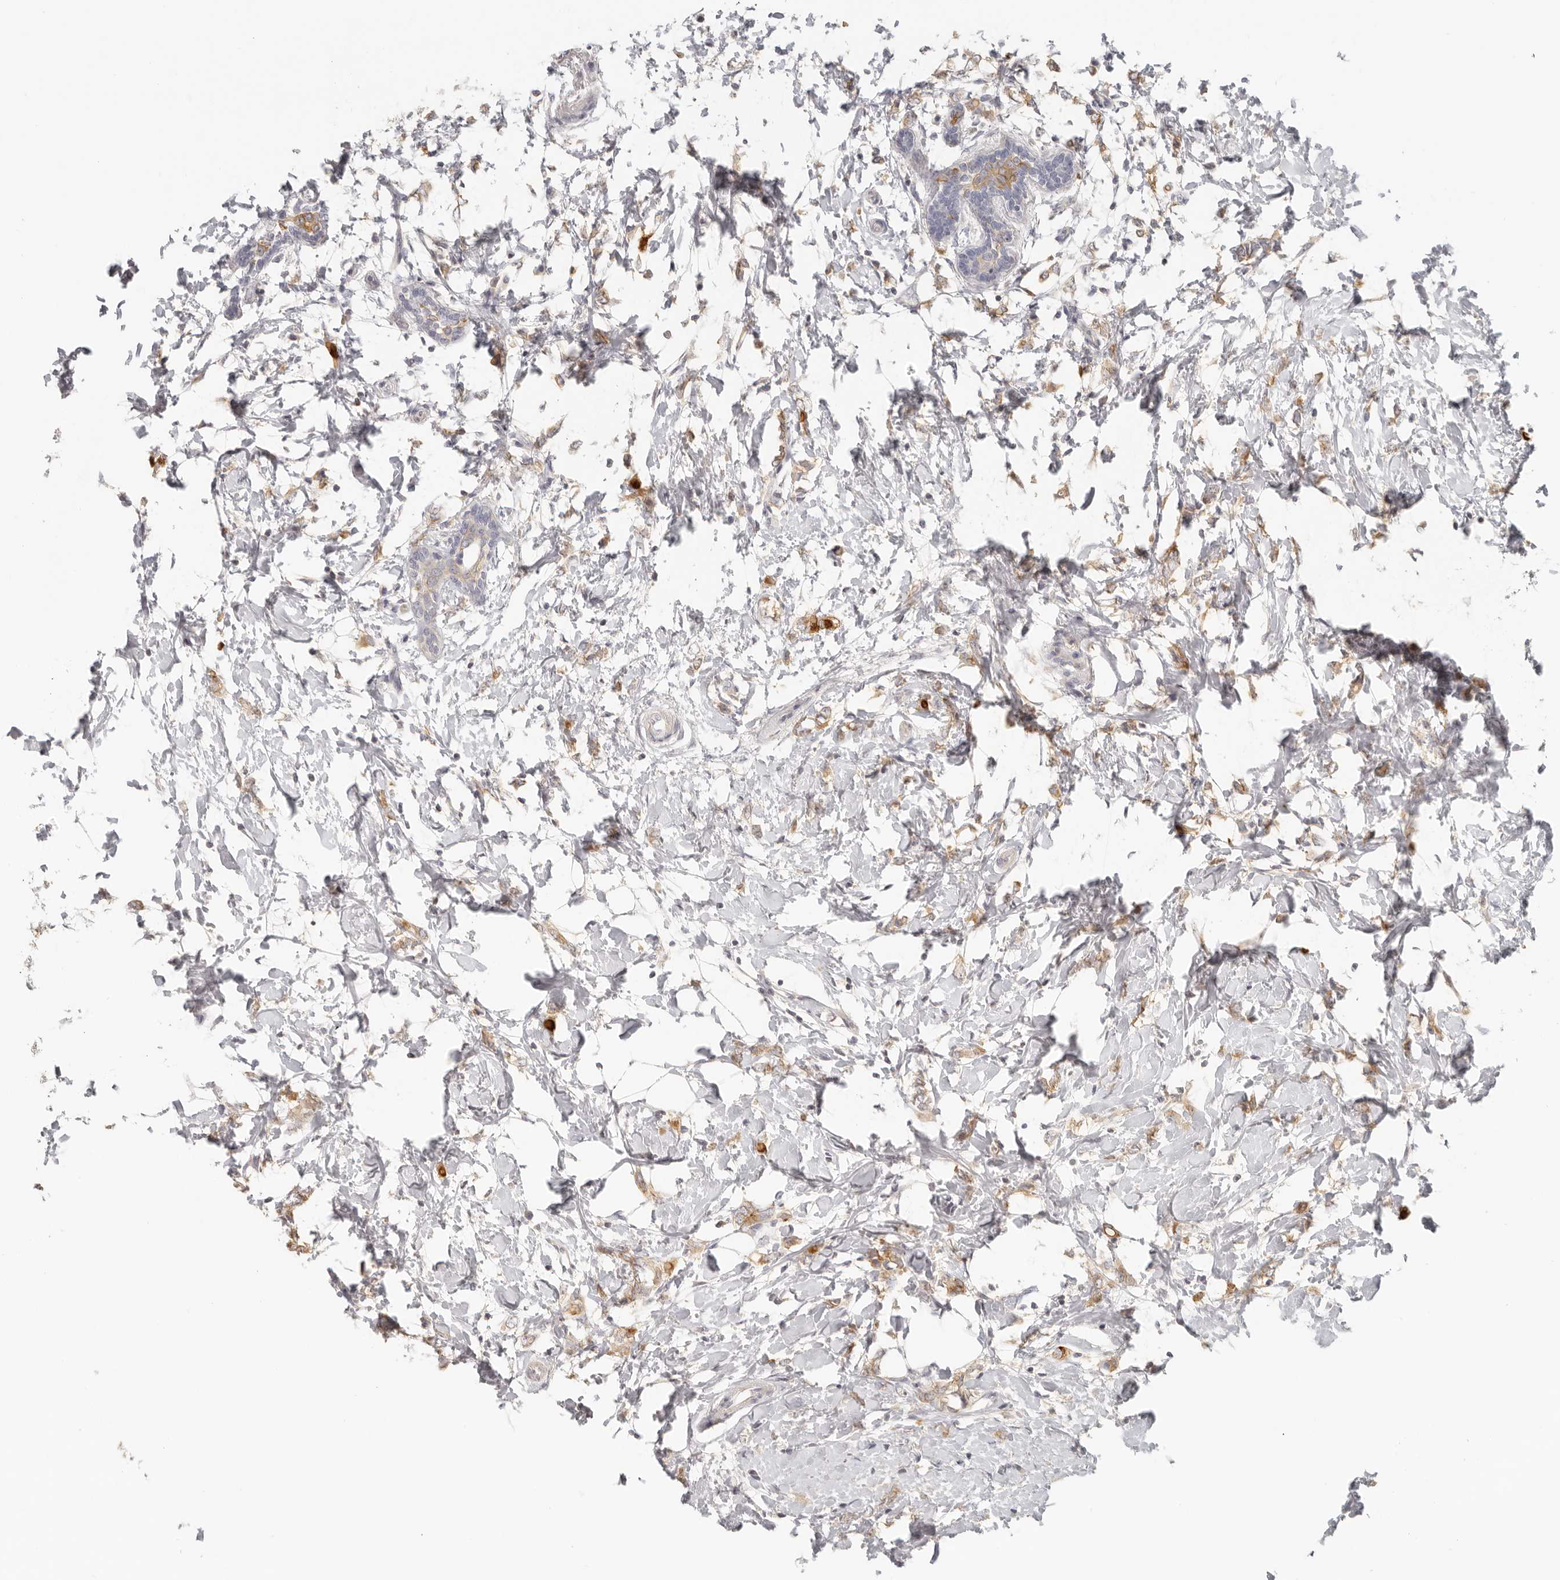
{"staining": {"intensity": "moderate", "quantity": ">75%", "location": "cytoplasmic/membranous"}, "tissue": "breast cancer", "cell_type": "Tumor cells", "image_type": "cancer", "snomed": [{"axis": "morphology", "description": "Normal tissue, NOS"}, {"axis": "morphology", "description": "Lobular carcinoma"}, {"axis": "topography", "description": "Breast"}], "caption": "IHC photomicrograph of neoplastic tissue: breast cancer stained using immunohistochemistry reveals medium levels of moderate protein expression localized specifically in the cytoplasmic/membranous of tumor cells, appearing as a cytoplasmic/membranous brown color.", "gene": "ANXA9", "patient": {"sex": "female", "age": 47}}